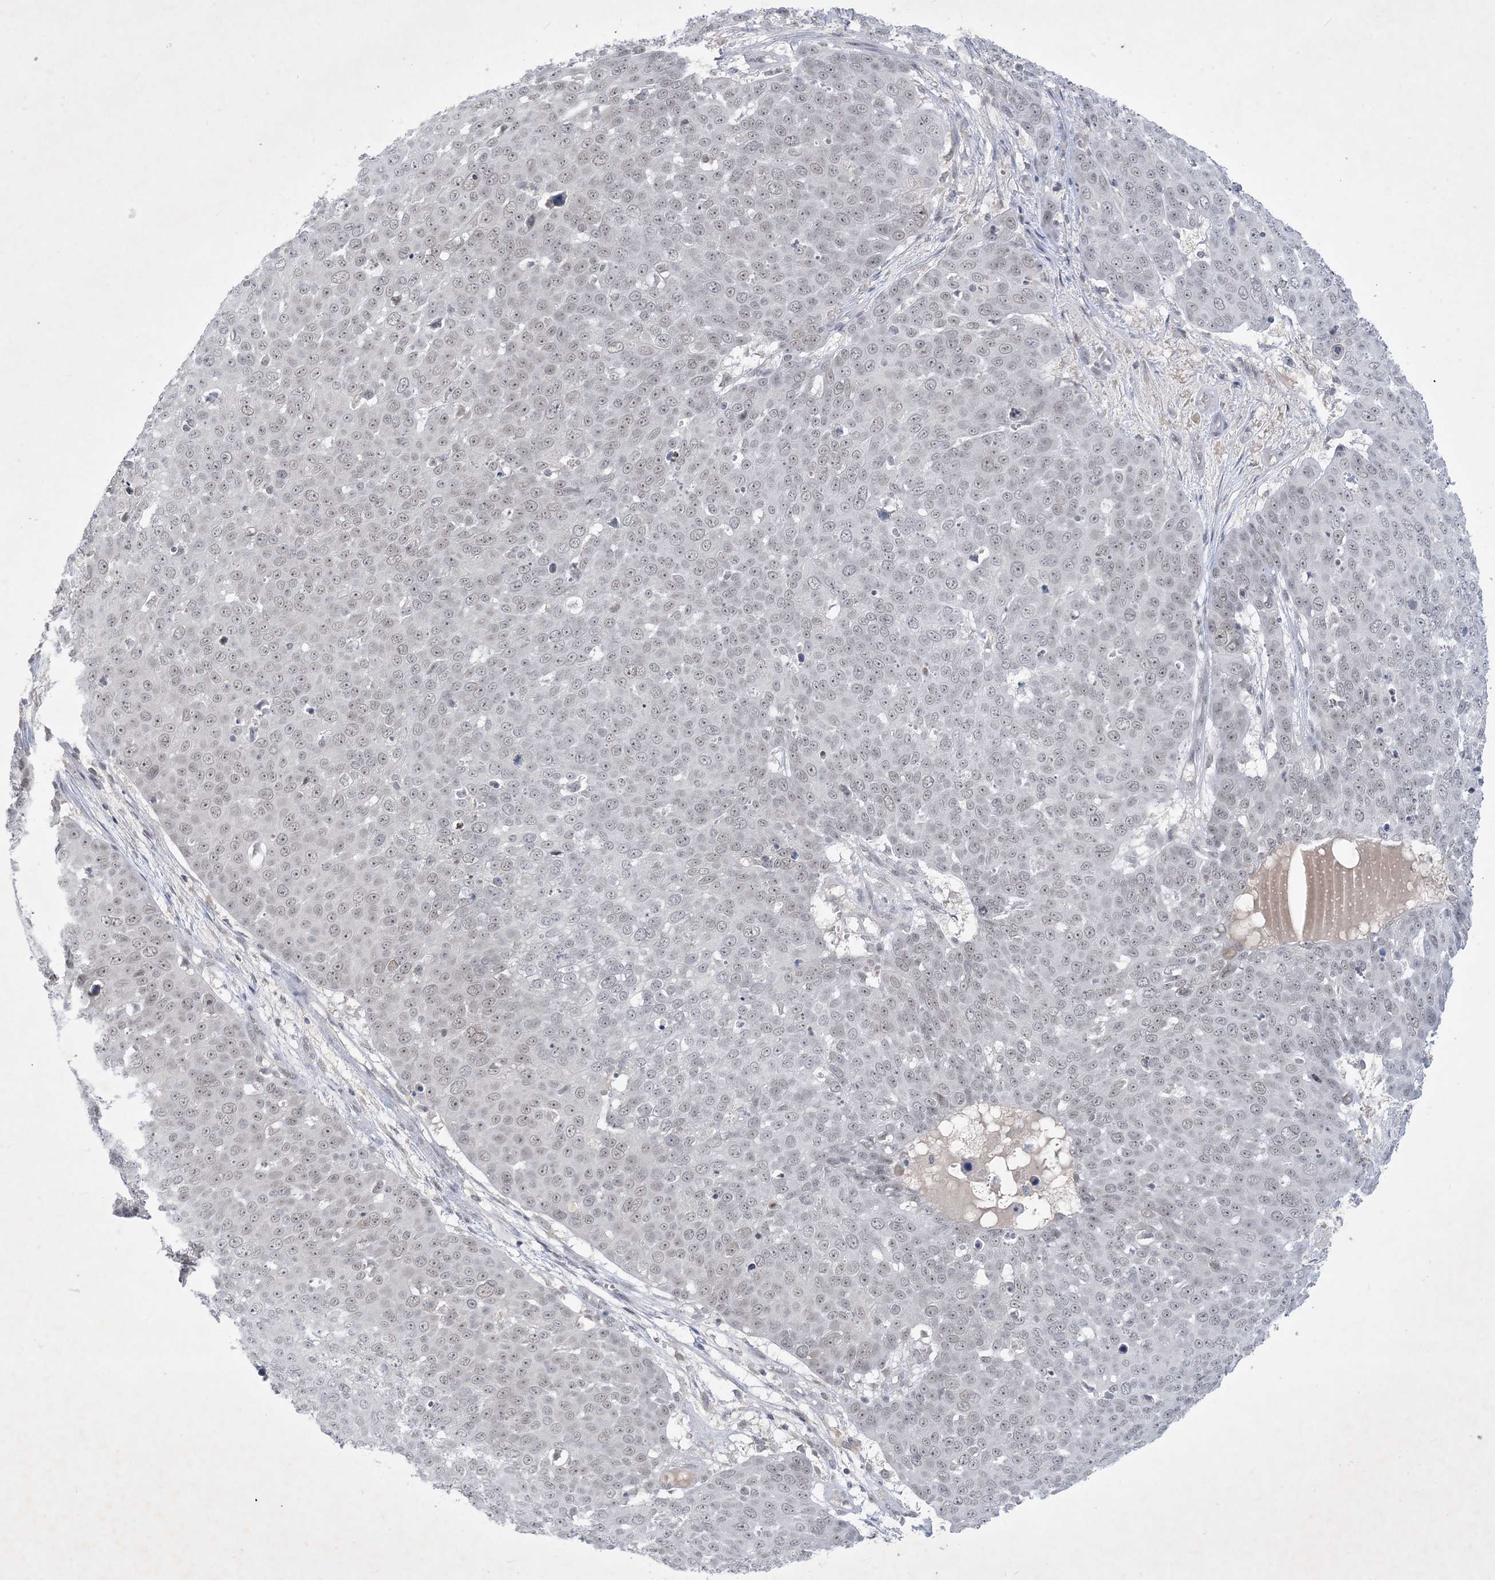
{"staining": {"intensity": "weak", "quantity": "25%-75%", "location": "nuclear"}, "tissue": "skin cancer", "cell_type": "Tumor cells", "image_type": "cancer", "snomed": [{"axis": "morphology", "description": "Squamous cell carcinoma, NOS"}, {"axis": "topography", "description": "Skin"}], "caption": "This image exhibits immunohistochemistry staining of human skin cancer, with low weak nuclear expression in approximately 25%-75% of tumor cells.", "gene": "ZNF674", "patient": {"sex": "male", "age": 71}}